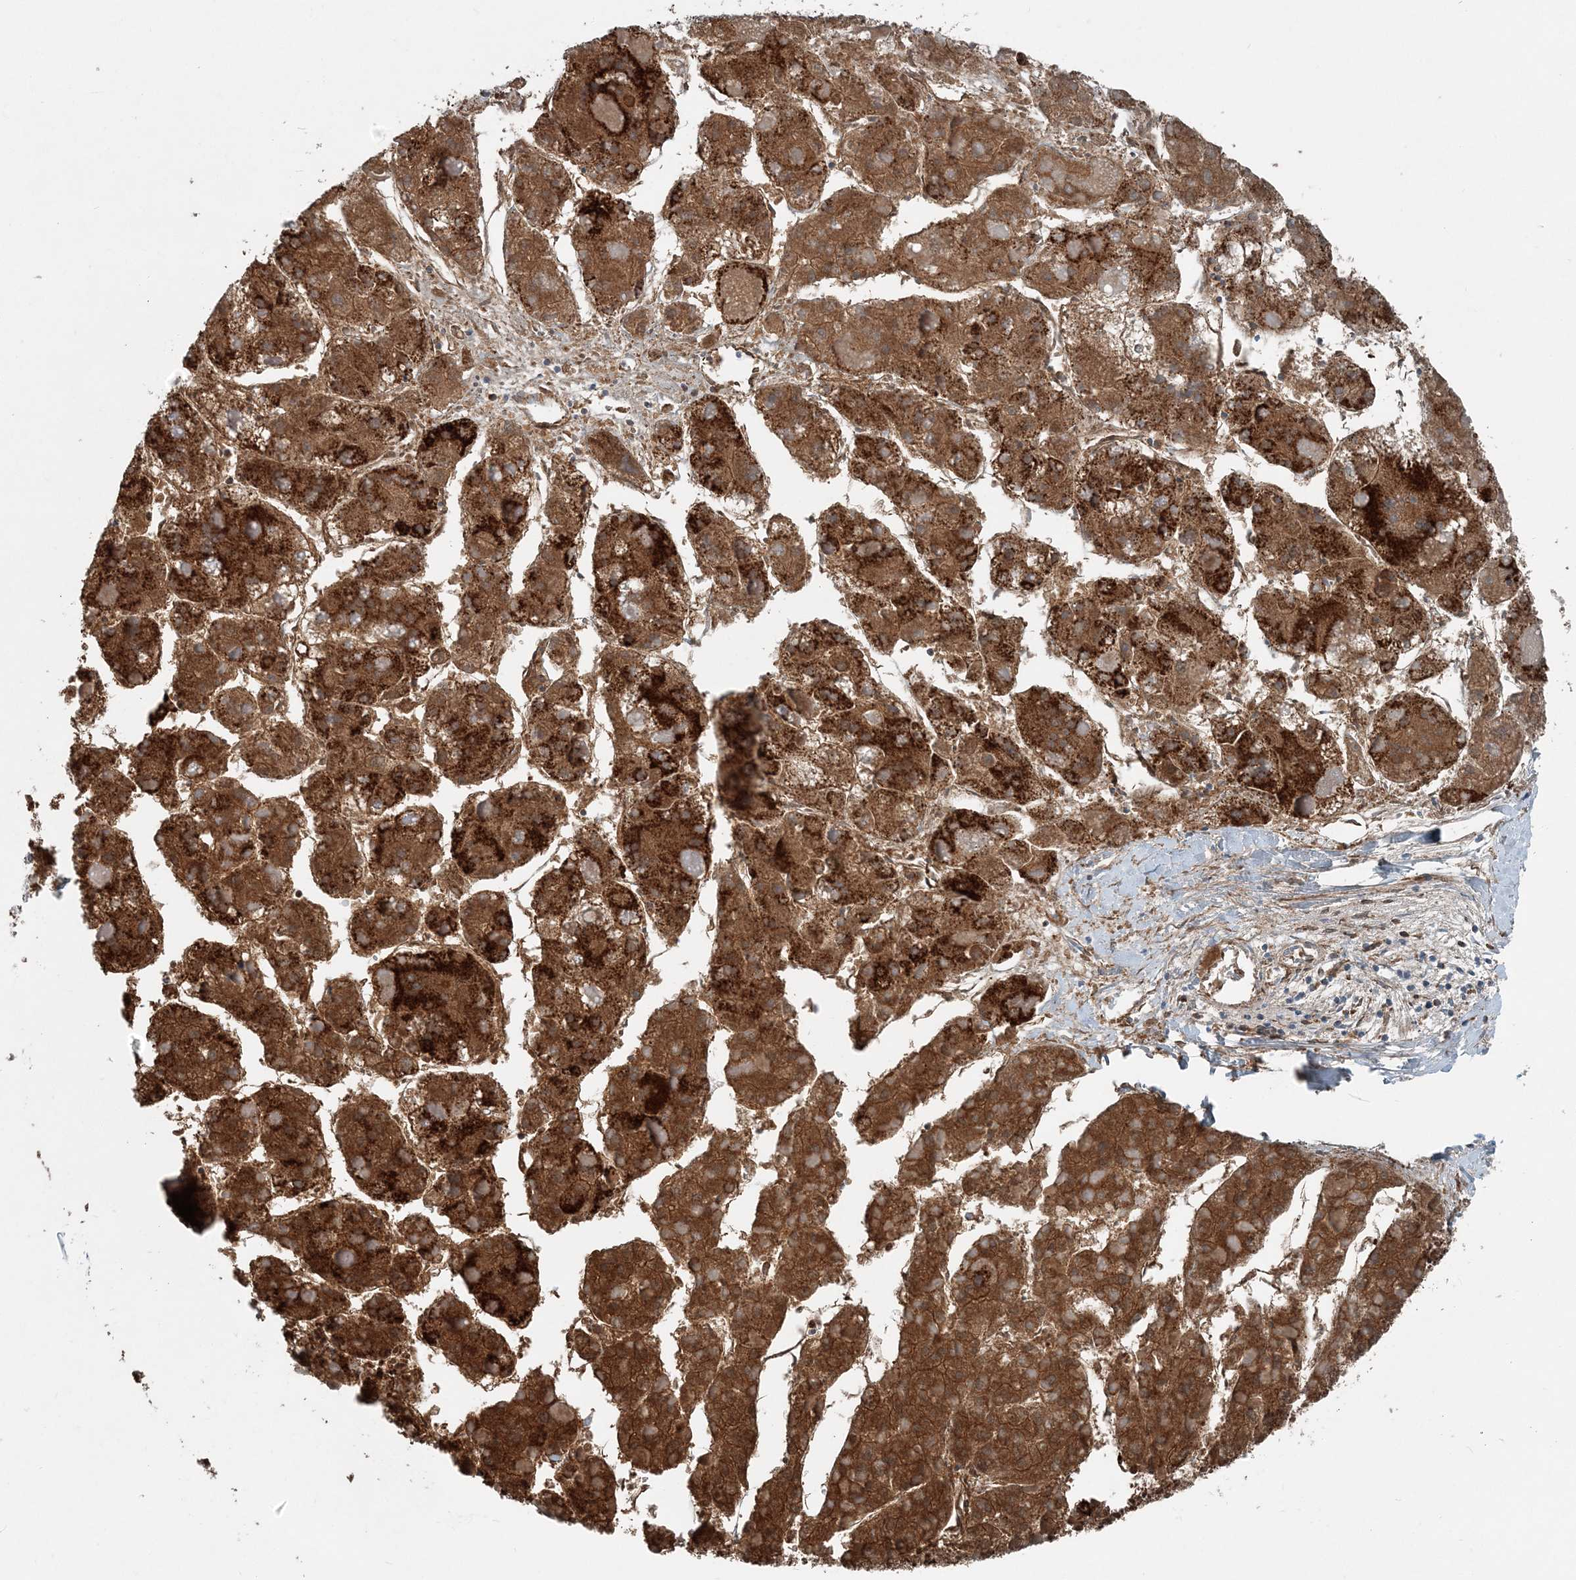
{"staining": {"intensity": "strong", "quantity": ">75%", "location": "cytoplasmic/membranous"}, "tissue": "liver cancer", "cell_type": "Tumor cells", "image_type": "cancer", "snomed": [{"axis": "morphology", "description": "Carcinoma, Hepatocellular, NOS"}, {"axis": "topography", "description": "Liver"}], "caption": "Immunohistochemical staining of liver cancer (hepatocellular carcinoma) reveals high levels of strong cytoplasmic/membranous protein positivity in about >75% of tumor cells.", "gene": "INTU", "patient": {"sex": "female", "age": 73}}